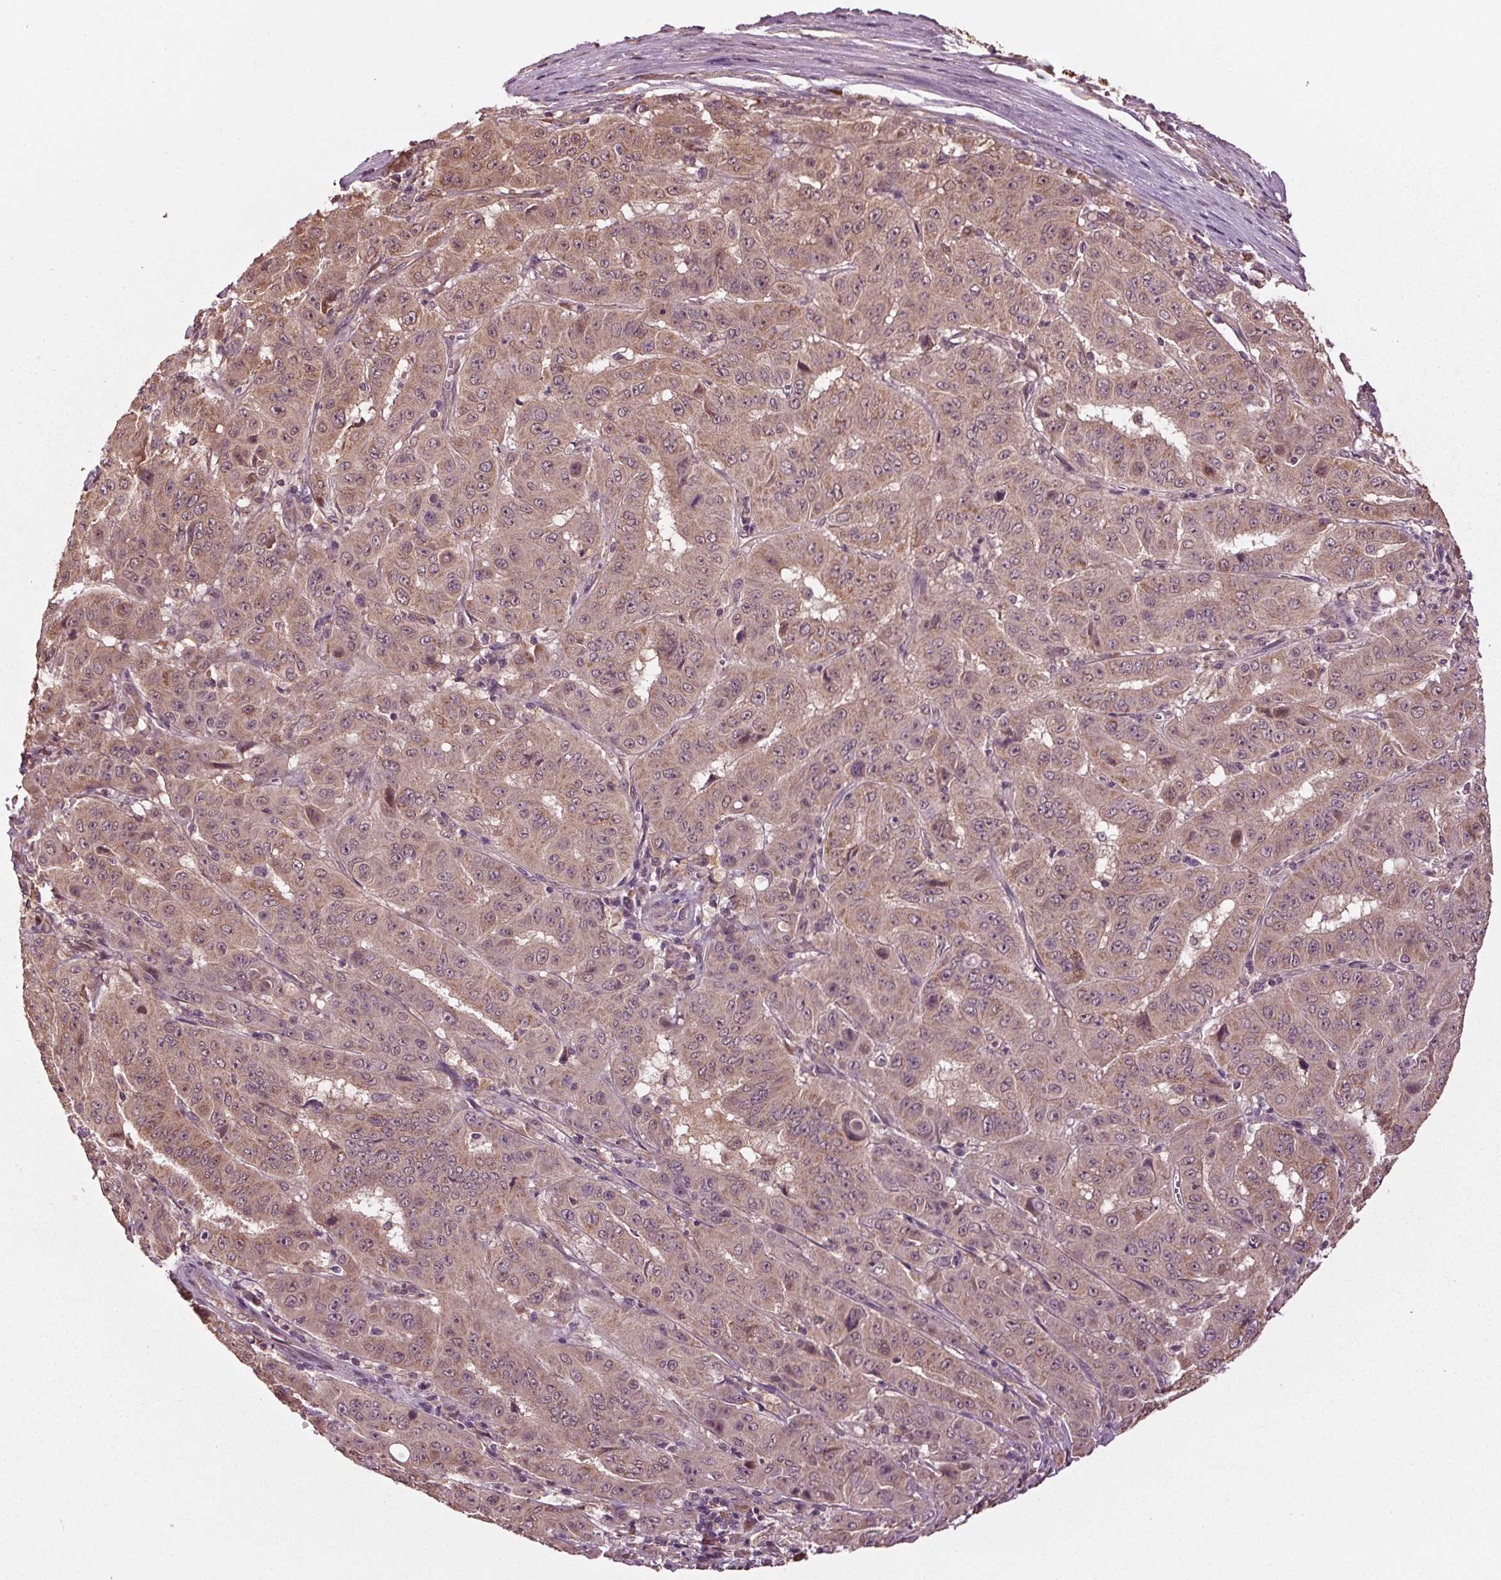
{"staining": {"intensity": "moderate", "quantity": ">75%", "location": "cytoplasmic/membranous"}, "tissue": "pancreatic cancer", "cell_type": "Tumor cells", "image_type": "cancer", "snomed": [{"axis": "morphology", "description": "Adenocarcinoma, NOS"}, {"axis": "topography", "description": "Pancreas"}], "caption": "IHC of human adenocarcinoma (pancreatic) reveals medium levels of moderate cytoplasmic/membranous staining in approximately >75% of tumor cells.", "gene": "RNPEP", "patient": {"sex": "male", "age": 63}}